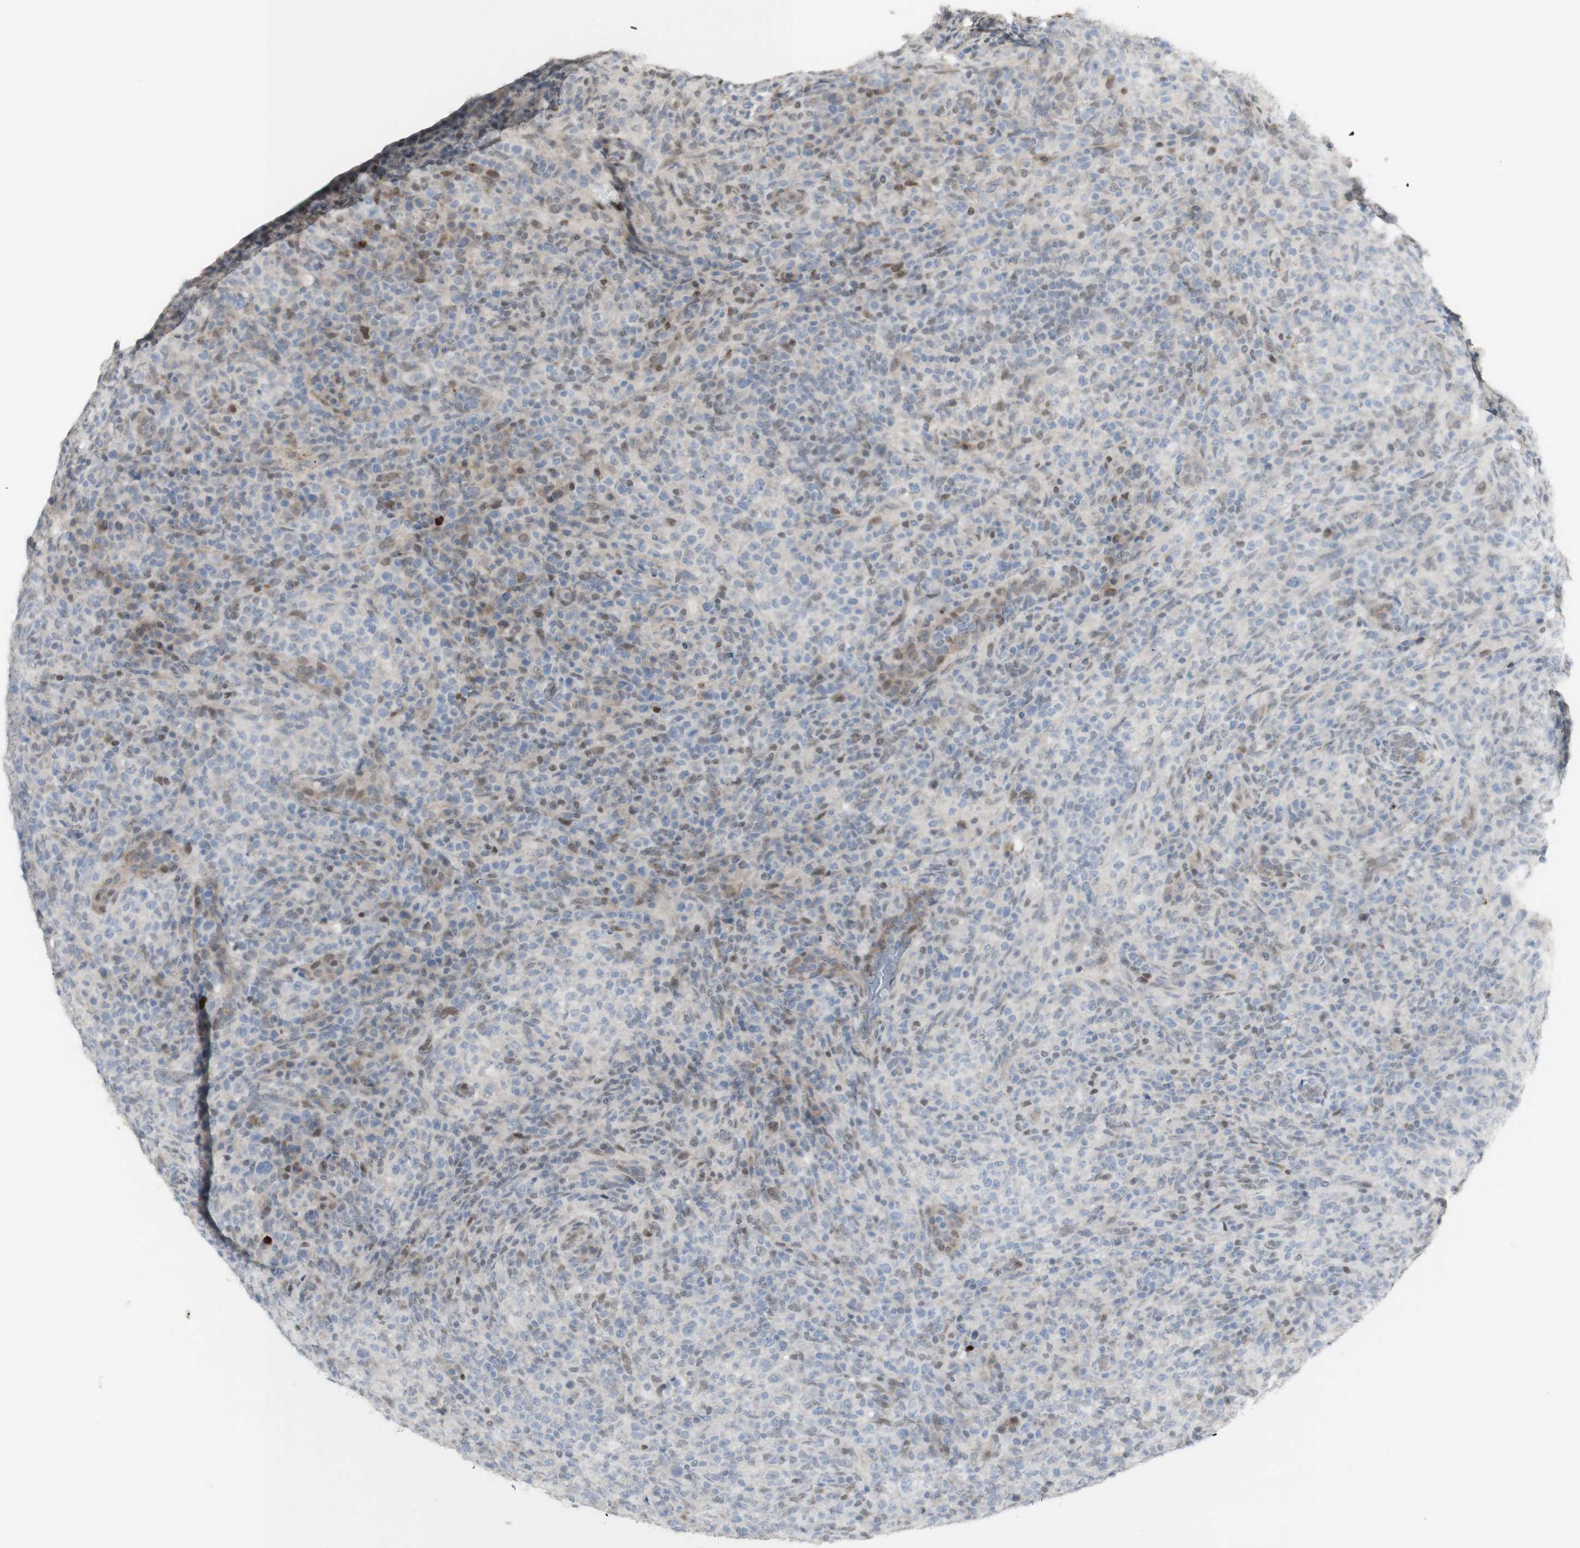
{"staining": {"intensity": "moderate", "quantity": "<25%", "location": "cytoplasmic/membranous,nuclear"}, "tissue": "lymphoma", "cell_type": "Tumor cells", "image_type": "cancer", "snomed": [{"axis": "morphology", "description": "Malignant lymphoma, non-Hodgkin's type, High grade"}, {"axis": "topography", "description": "Lymph node"}], "caption": "Lymphoma stained with a protein marker demonstrates moderate staining in tumor cells.", "gene": "C1orf116", "patient": {"sex": "female", "age": 76}}